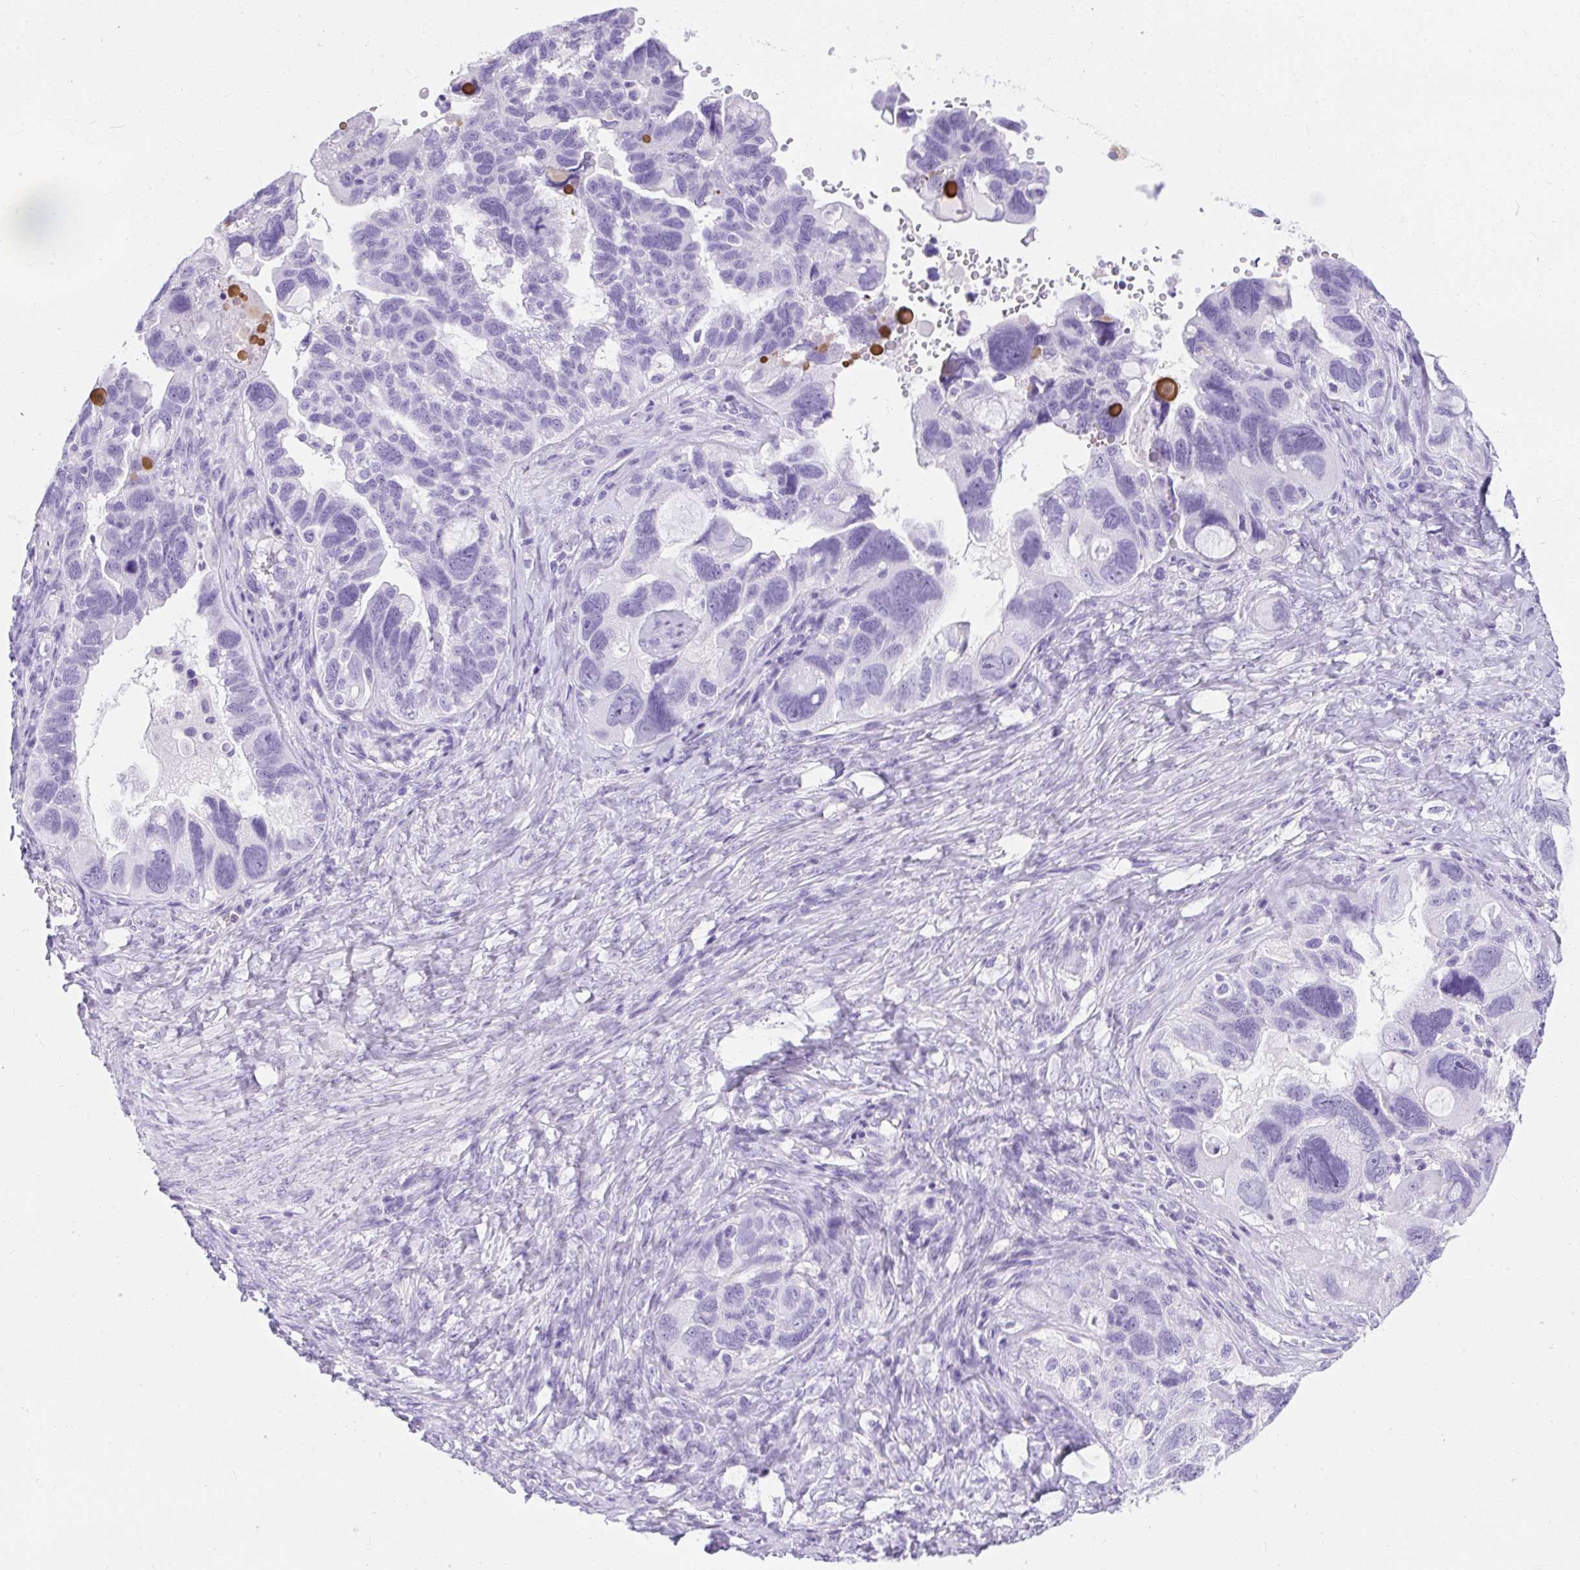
{"staining": {"intensity": "negative", "quantity": "none", "location": "none"}, "tissue": "ovarian cancer", "cell_type": "Tumor cells", "image_type": "cancer", "snomed": [{"axis": "morphology", "description": "Cystadenocarcinoma, serous, NOS"}, {"axis": "topography", "description": "Ovary"}], "caption": "IHC photomicrograph of ovarian cancer (serous cystadenocarcinoma) stained for a protein (brown), which exhibits no expression in tumor cells.", "gene": "AVIL", "patient": {"sex": "female", "age": 60}}